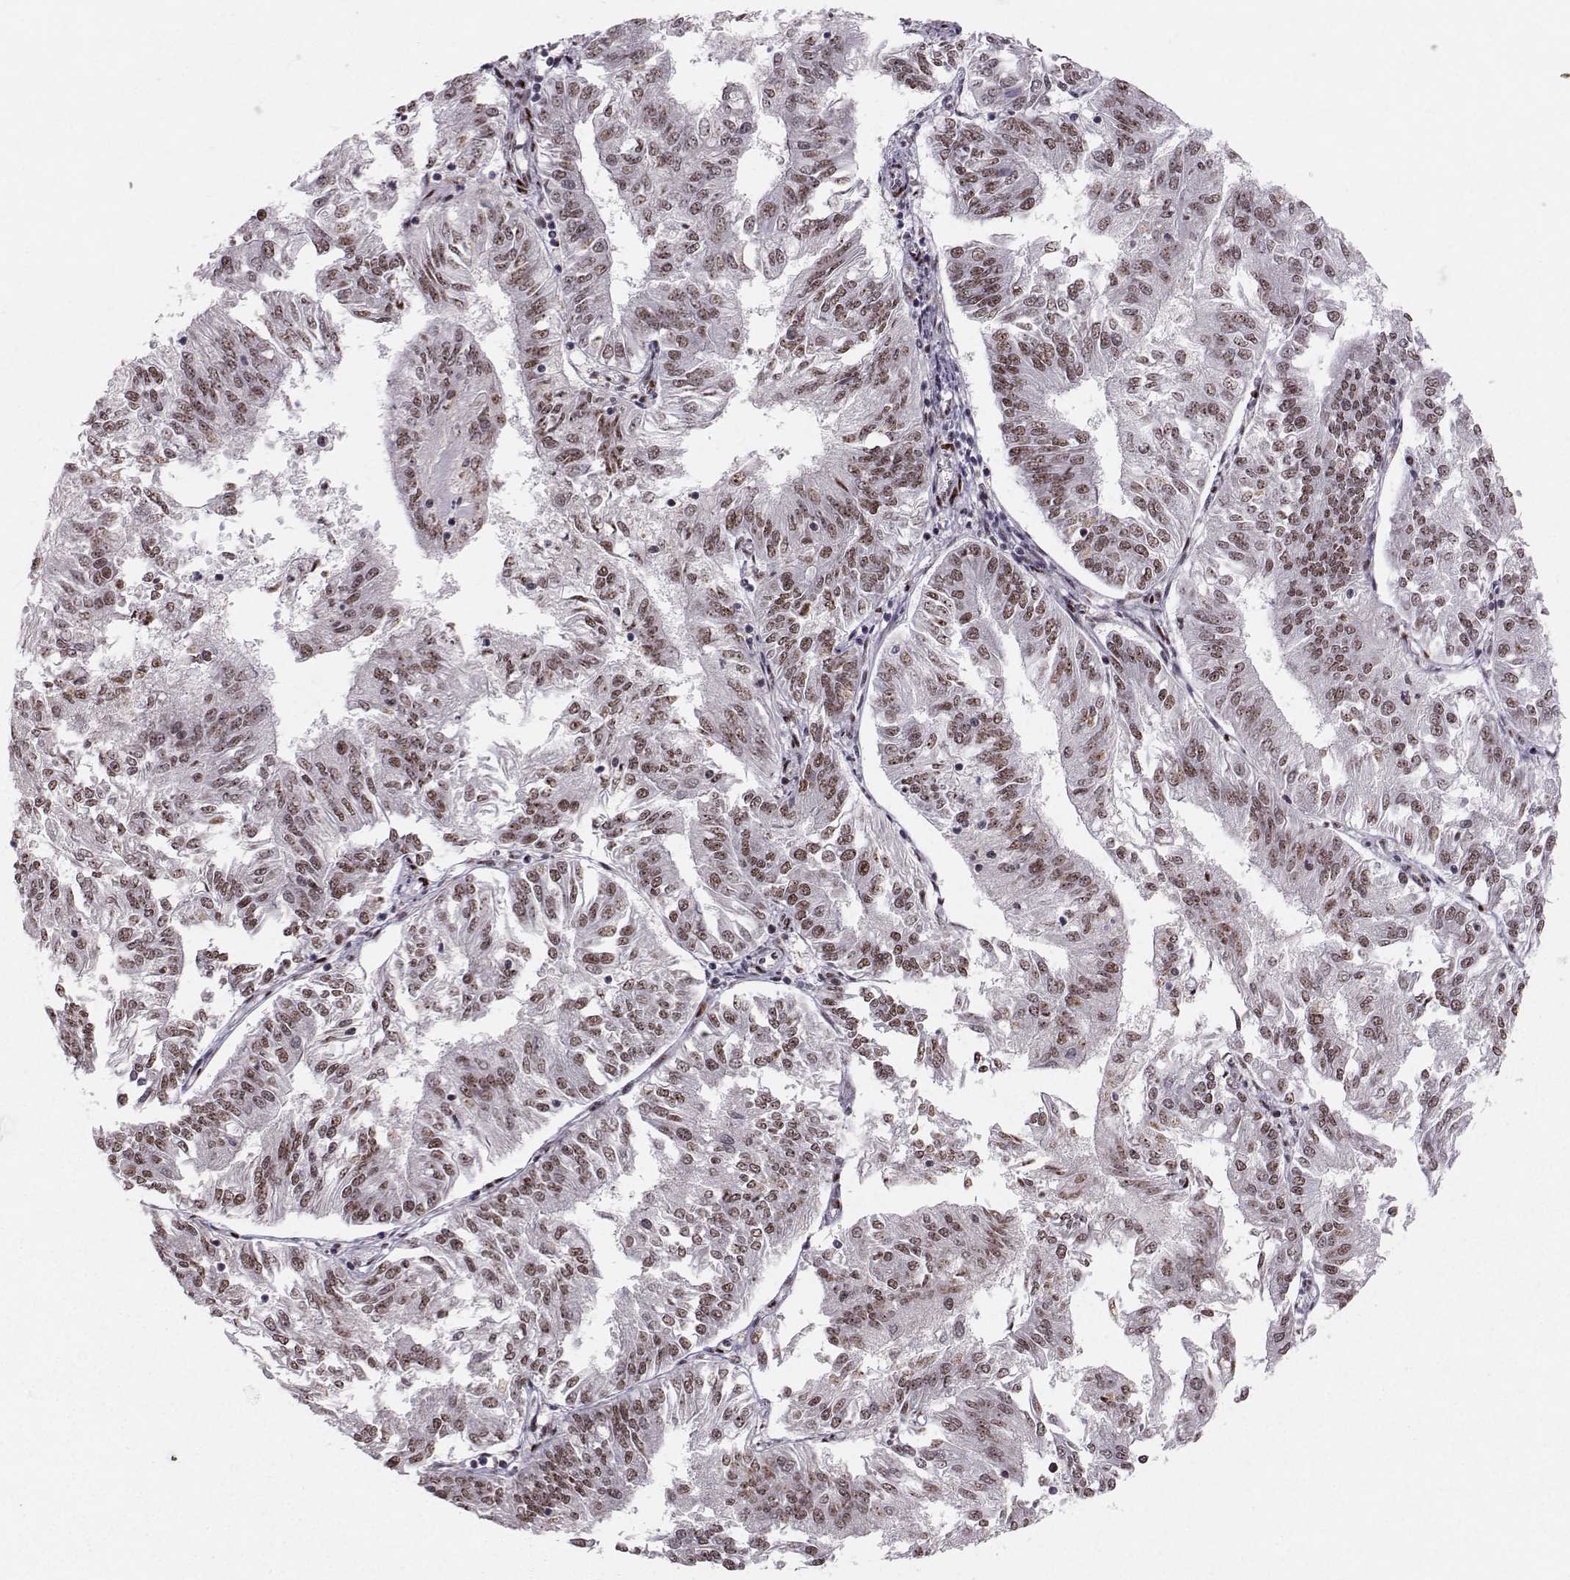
{"staining": {"intensity": "moderate", "quantity": "25%-75%", "location": "nuclear"}, "tissue": "endometrial cancer", "cell_type": "Tumor cells", "image_type": "cancer", "snomed": [{"axis": "morphology", "description": "Adenocarcinoma, NOS"}, {"axis": "topography", "description": "Endometrium"}], "caption": "High-power microscopy captured an IHC photomicrograph of endometrial cancer (adenocarcinoma), revealing moderate nuclear staining in about 25%-75% of tumor cells. Nuclei are stained in blue.", "gene": "SNAPC2", "patient": {"sex": "female", "age": 58}}